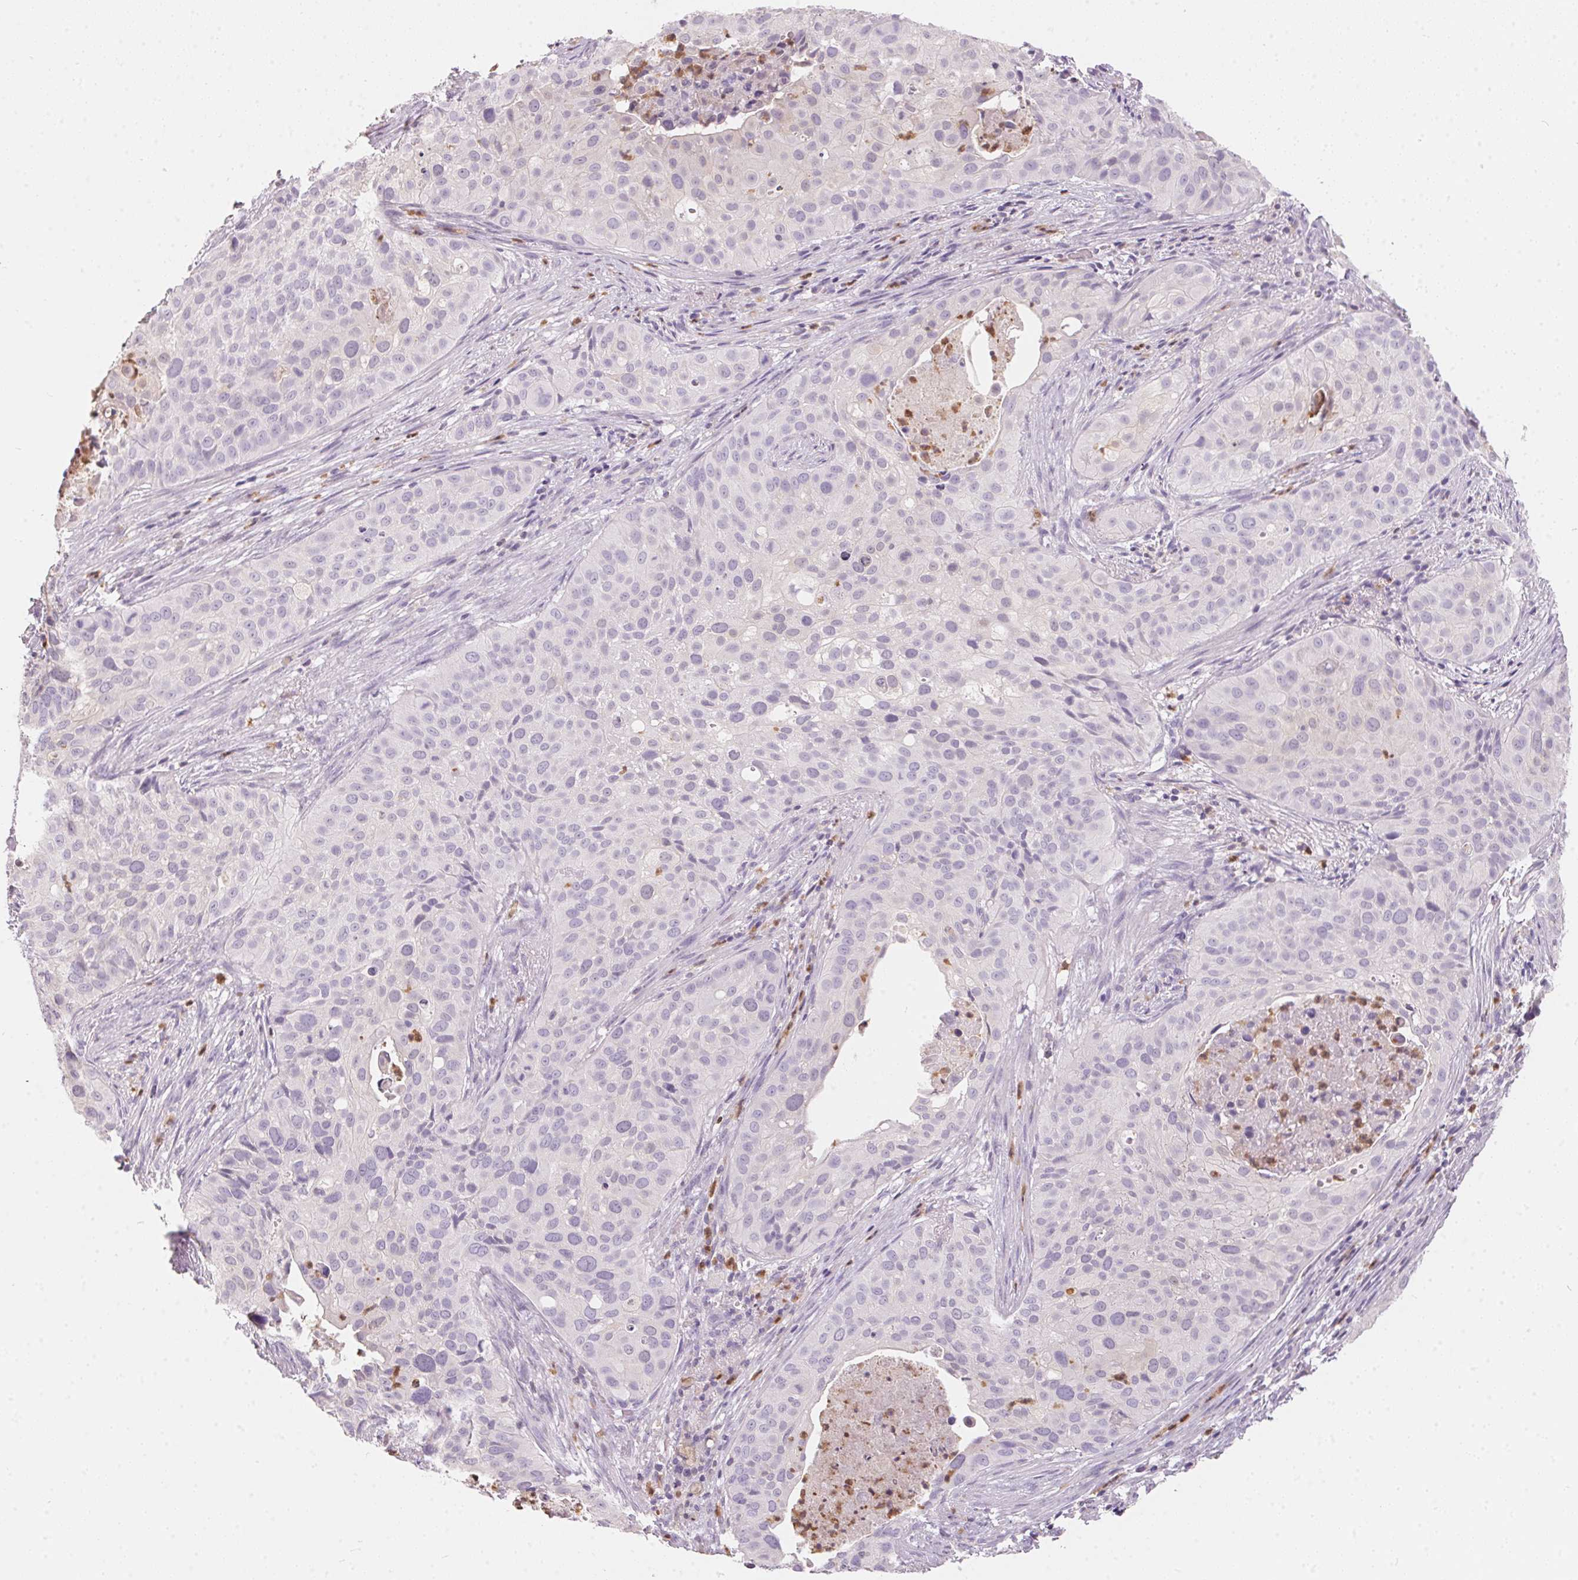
{"staining": {"intensity": "negative", "quantity": "none", "location": "none"}, "tissue": "cervical cancer", "cell_type": "Tumor cells", "image_type": "cancer", "snomed": [{"axis": "morphology", "description": "Squamous cell carcinoma, NOS"}, {"axis": "topography", "description": "Cervix"}], "caption": "Squamous cell carcinoma (cervical) was stained to show a protein in brown. There is no significant positivity in tumor cells.", "gene": "SERPINB1", "patient": {"sex": "female", "age": 38}}